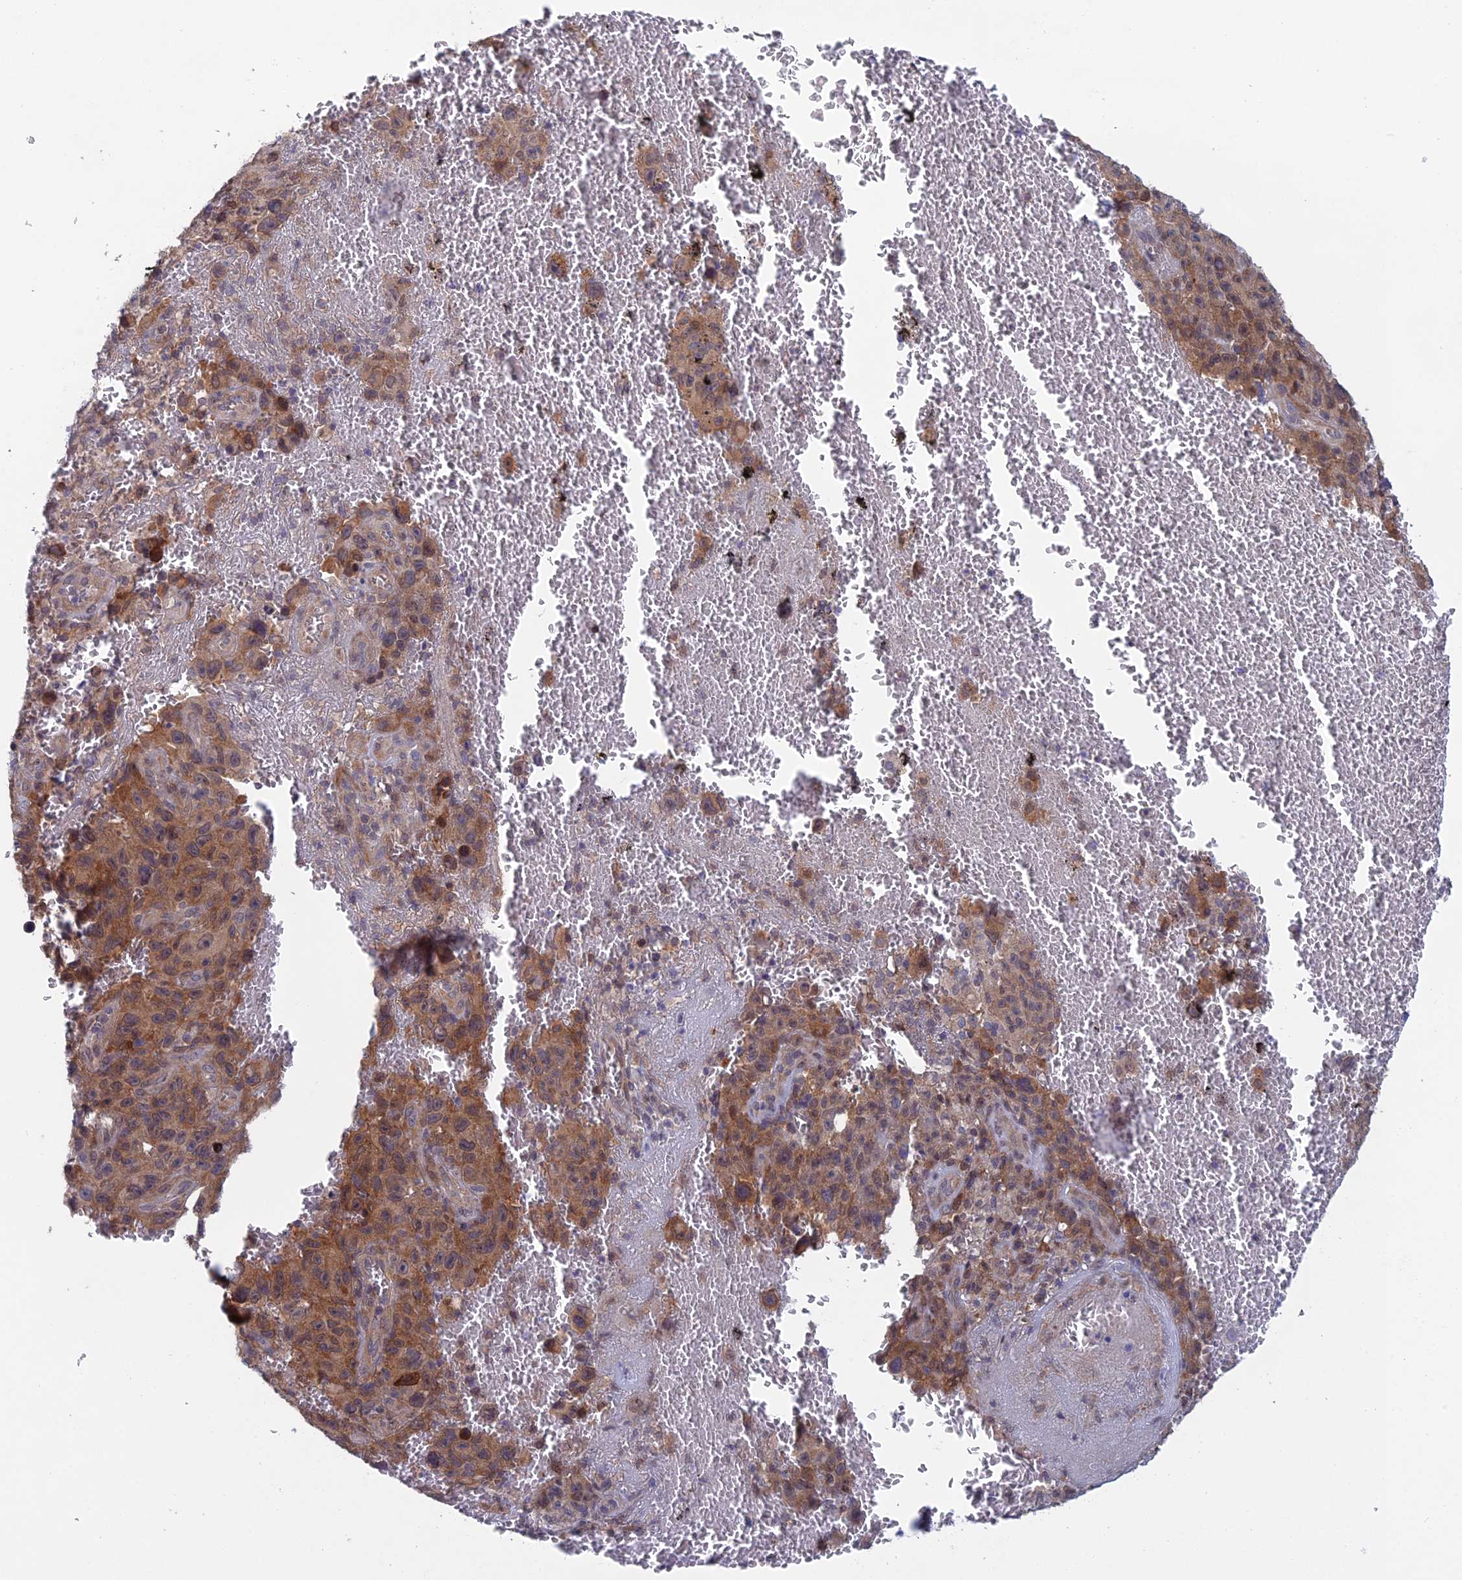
{"staining": {"intensity": "moderate", "quantity": ">75%", "location": "cytoplasmic/membranous"}, "tissue": "melanoma", "cell_type": "Tumor cells", "image_type": "cancer", "snomed": [{"axis": "morphology", "description": "Malignant melanoma, NOS"}, {"axis": "topography", "description": "Skin"}], "caption": "A brown stain shows moderate cytoplasmic/membranous positivity of a protein in malignant melanoma tumor cells.", "gene": "SRA1", "patient": {"sex": "female", "age": 82}}